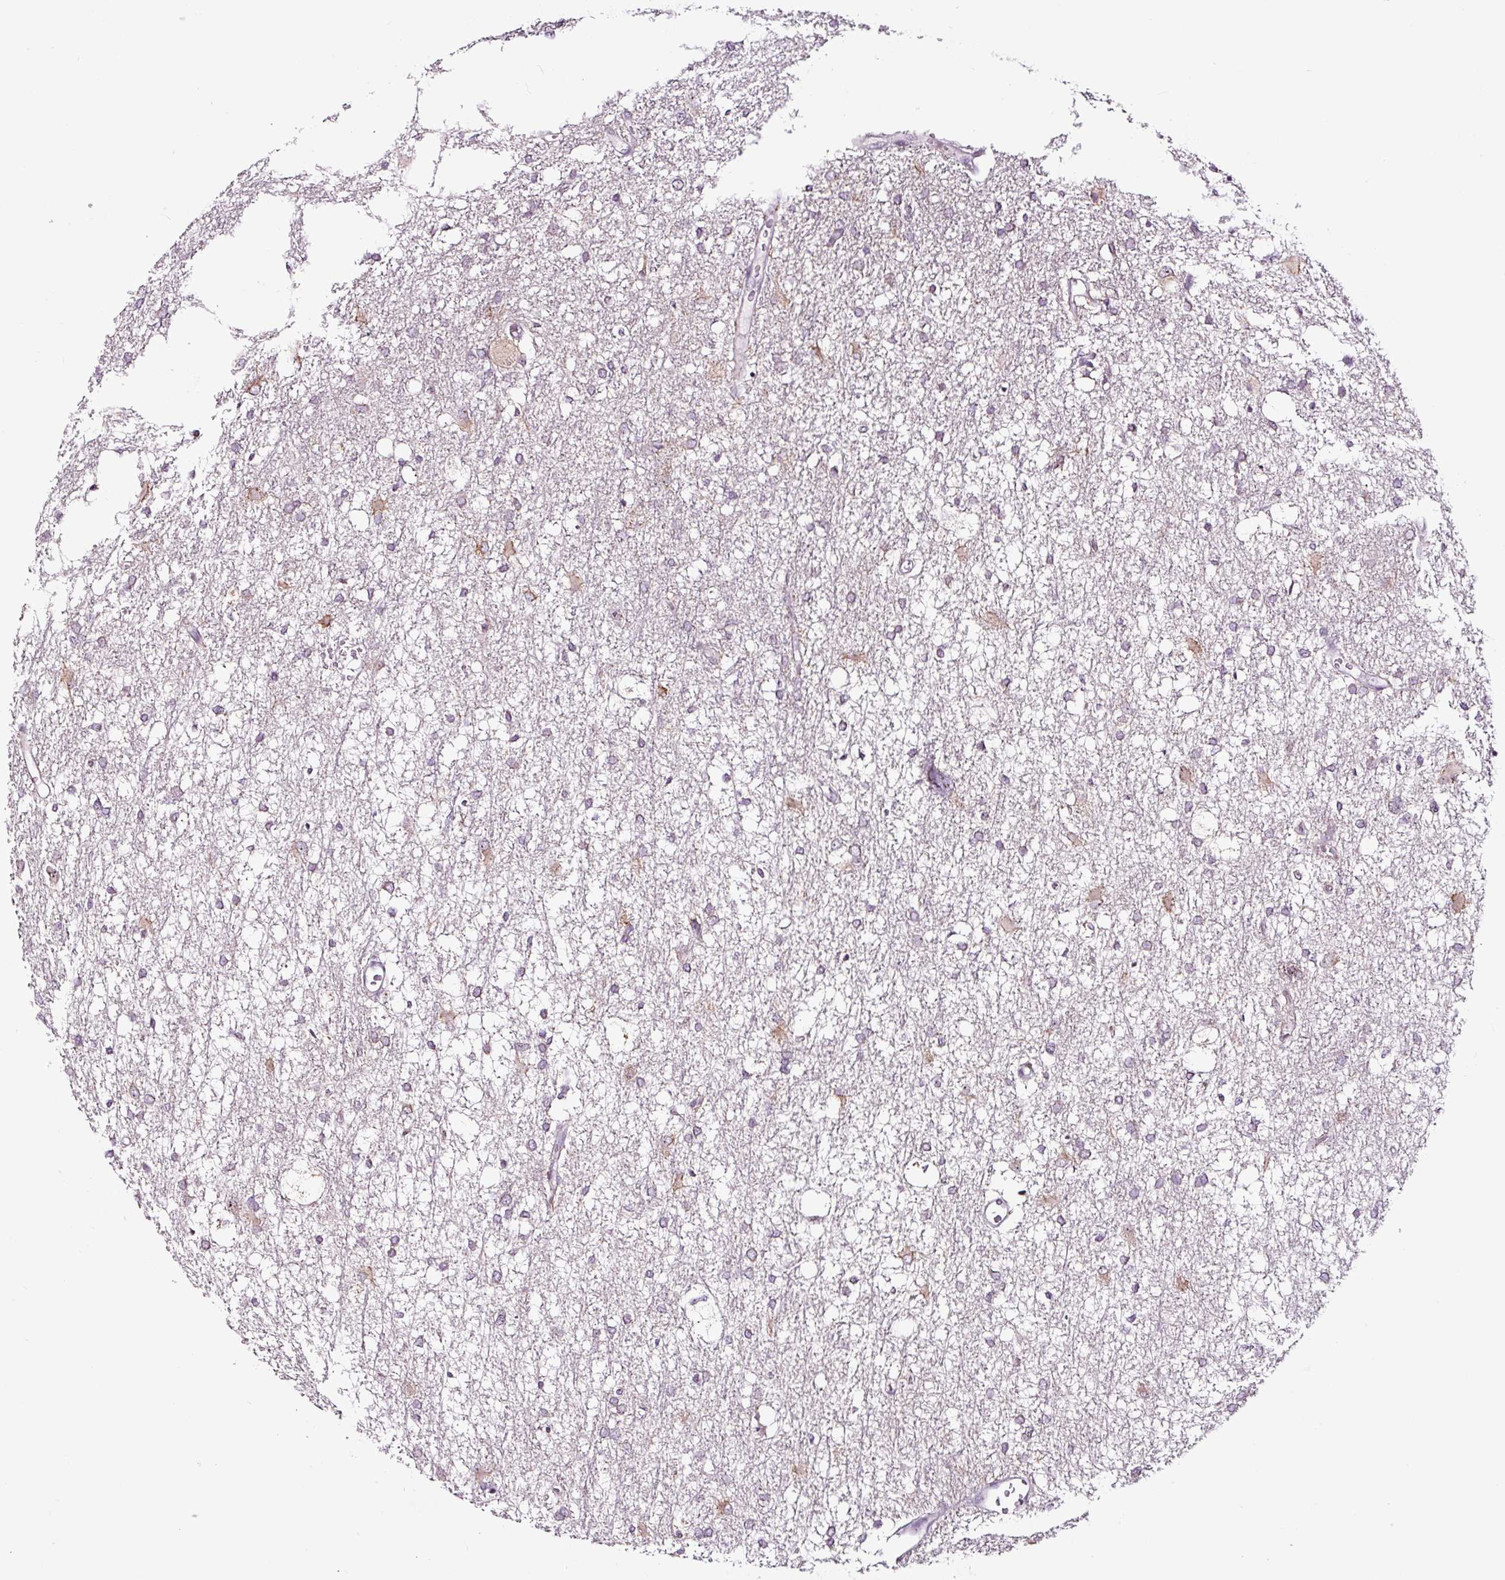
{"staining": {"intensity": "negative", "quantity": "none", "location": "none"}, "tissue": "glioma", "cell_type": "Tumor cells", "image_type": "cancer", "snomed": [{"axis": "morphology", "description": "Glioma, malignant, High grade"}, {"axis": "topography", "description": "Brain"}], "caption": "High magnification brightfield microscopy of glioma stained with DAB (3,3'-diaminobenzidine) (brown) and counterstained with hematoxylin (blue): tumor cells show no significant positivity.", "gene": "NOM1", "patient": {"sex": "male", "age": 61}}